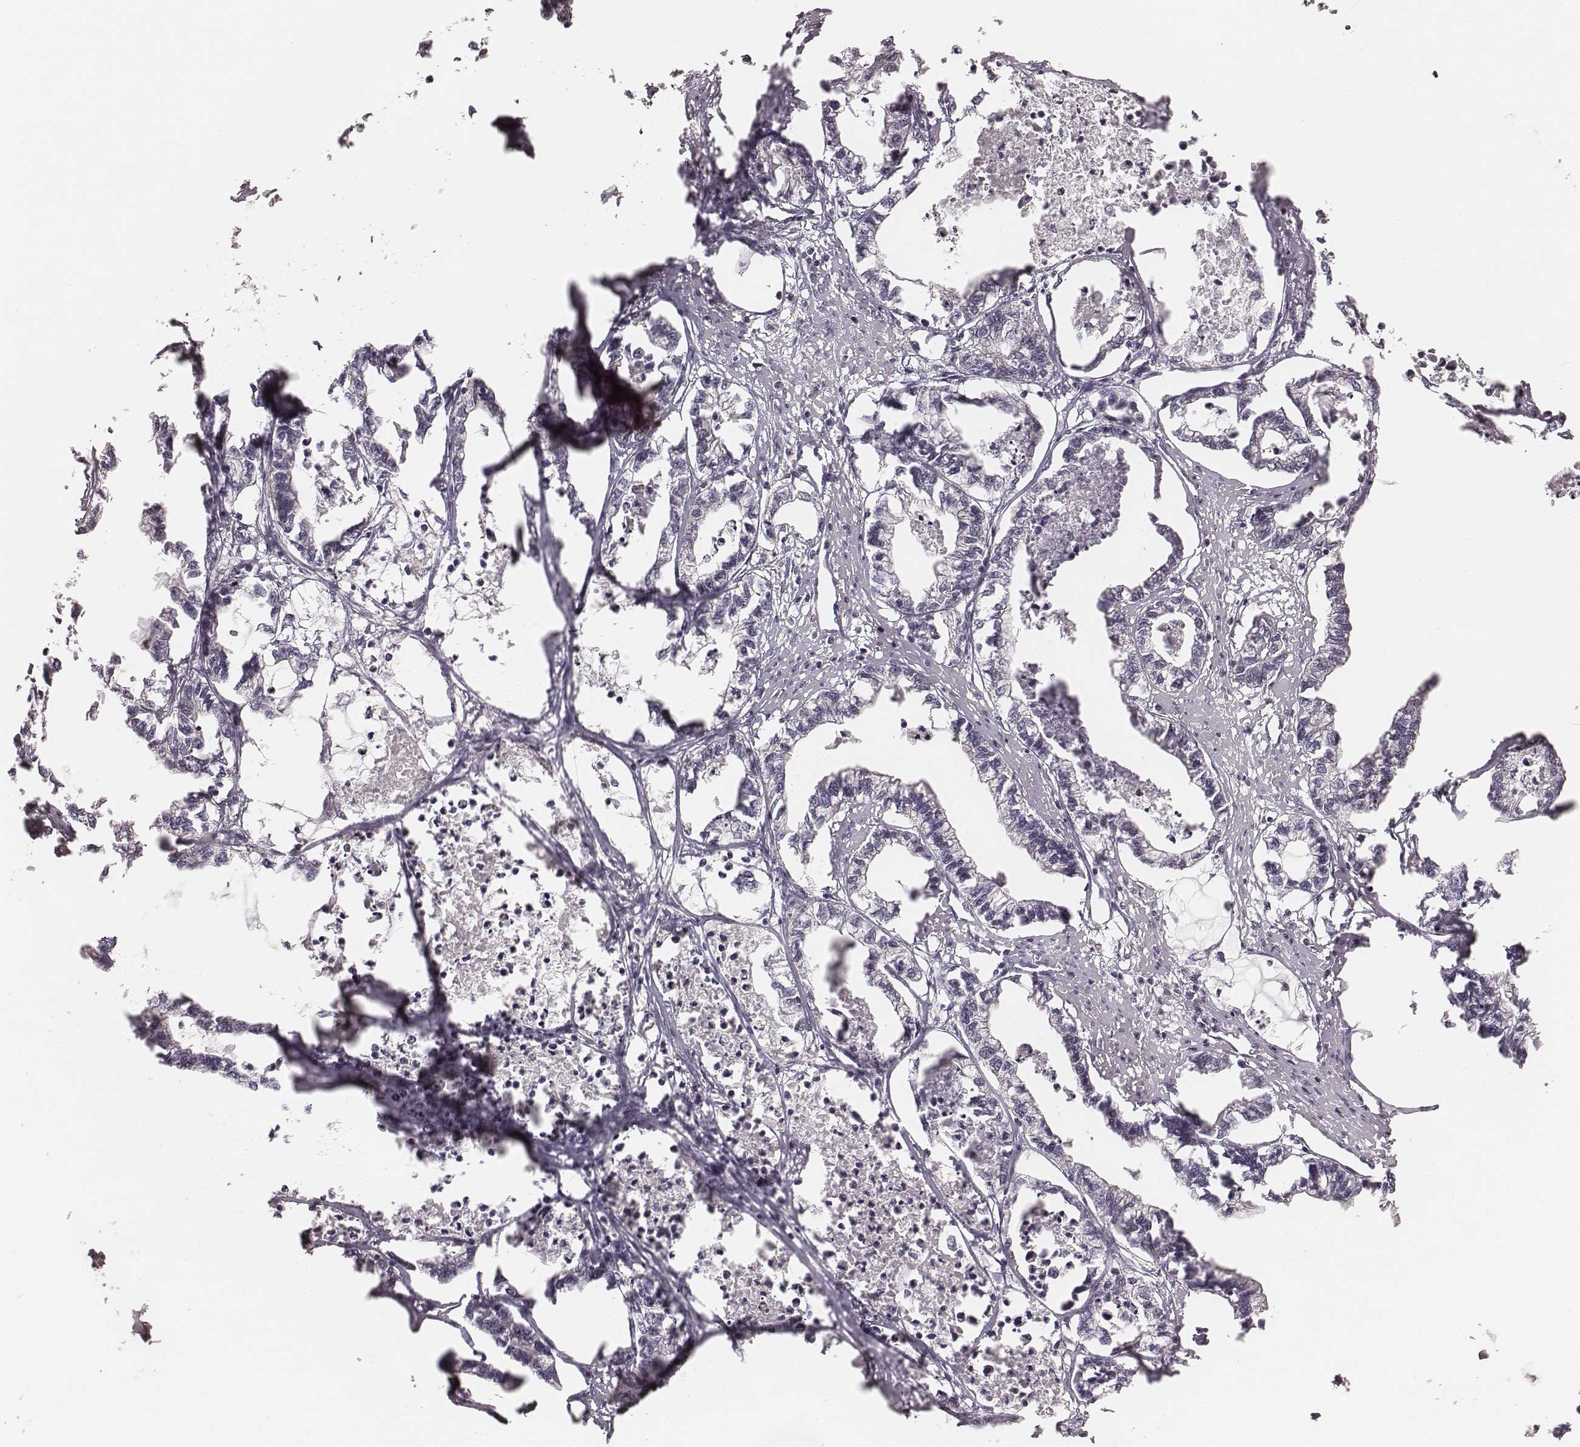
{"staining": {"intensity": "negative", "quantity": "none", "location": "none"}, "tissue": "stomach cancer", "cell_type": "Tumor cells", "image_type": "cancer", "snomed": [{"axis": "morphology", "description": "Adenocarcinoma, NOS"}, {"axis": "topography", "description": "Stomach"}], "caption": "High magnification brightfield microscopy of adenocarcinoma (stomach) stained with DAB (3,3'-diaminobenzidine) (brown) and counterstained with hematoxylin (blue): tumor cells show no significant staining. (DAB IHC, high magnification).", "gene": "IQCG", "patient": {"sex": "male", "age": 83}}